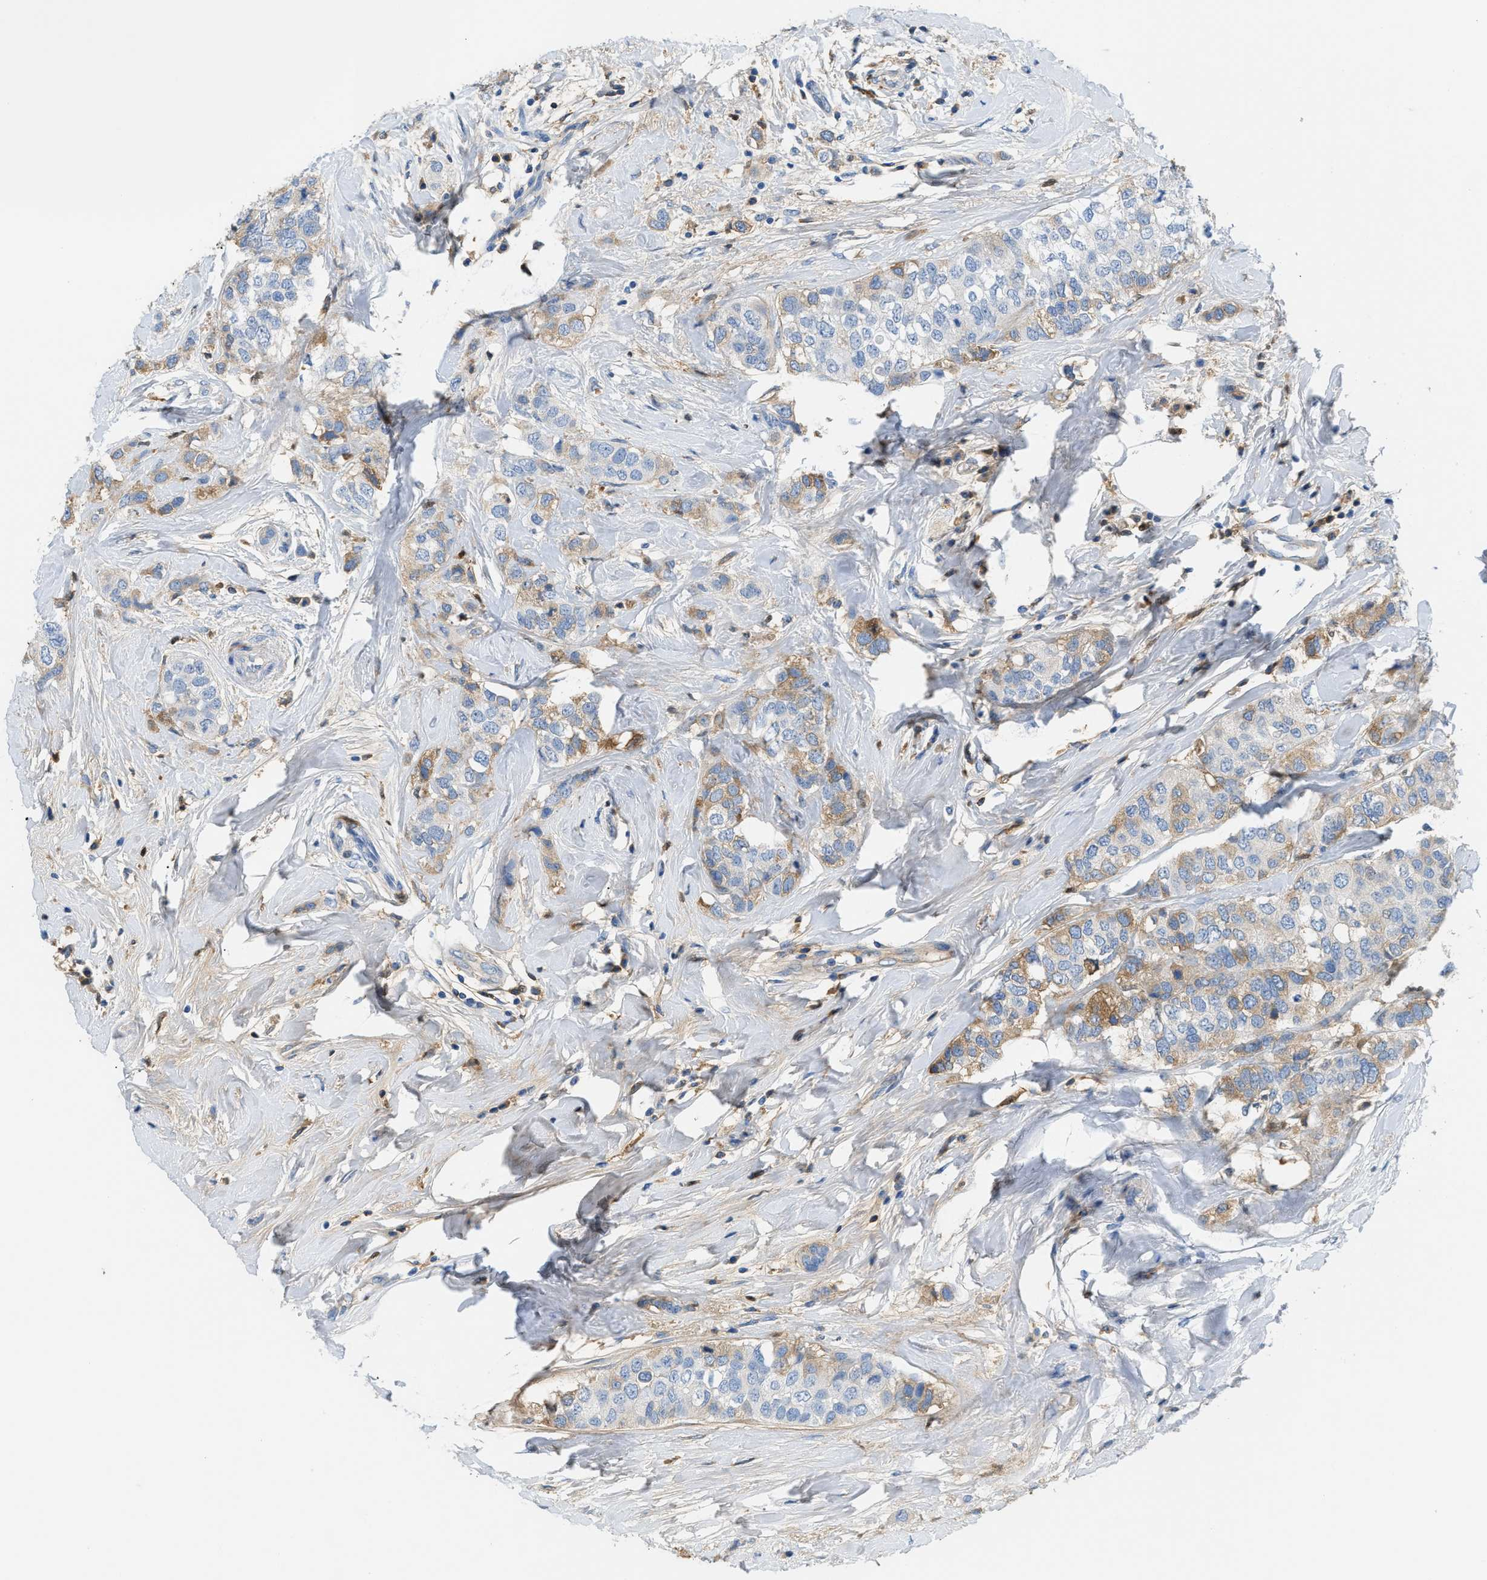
{"staining": {"intensity": "moderate", "quantity": "25%-75%", "location": "cytoplasmic/membranous"}, "tissue": "breast cancer", "cell_type": "Tumor cells", "image_type": "cancer", "snomed": [{"axis": "morphology", "description": "Duct carcinoma"}, {"axis": "topography", "description": "Breast"}], "caption": "Immunohistochemical staining of human breast intraductal carcinoma demonstrates medium levels of moderate cytoplasmic/membranous protein positivity in about 25%-75% of tumor cells.", "gene": "CFI", "patient": {"sex": "female", "age": 50}}